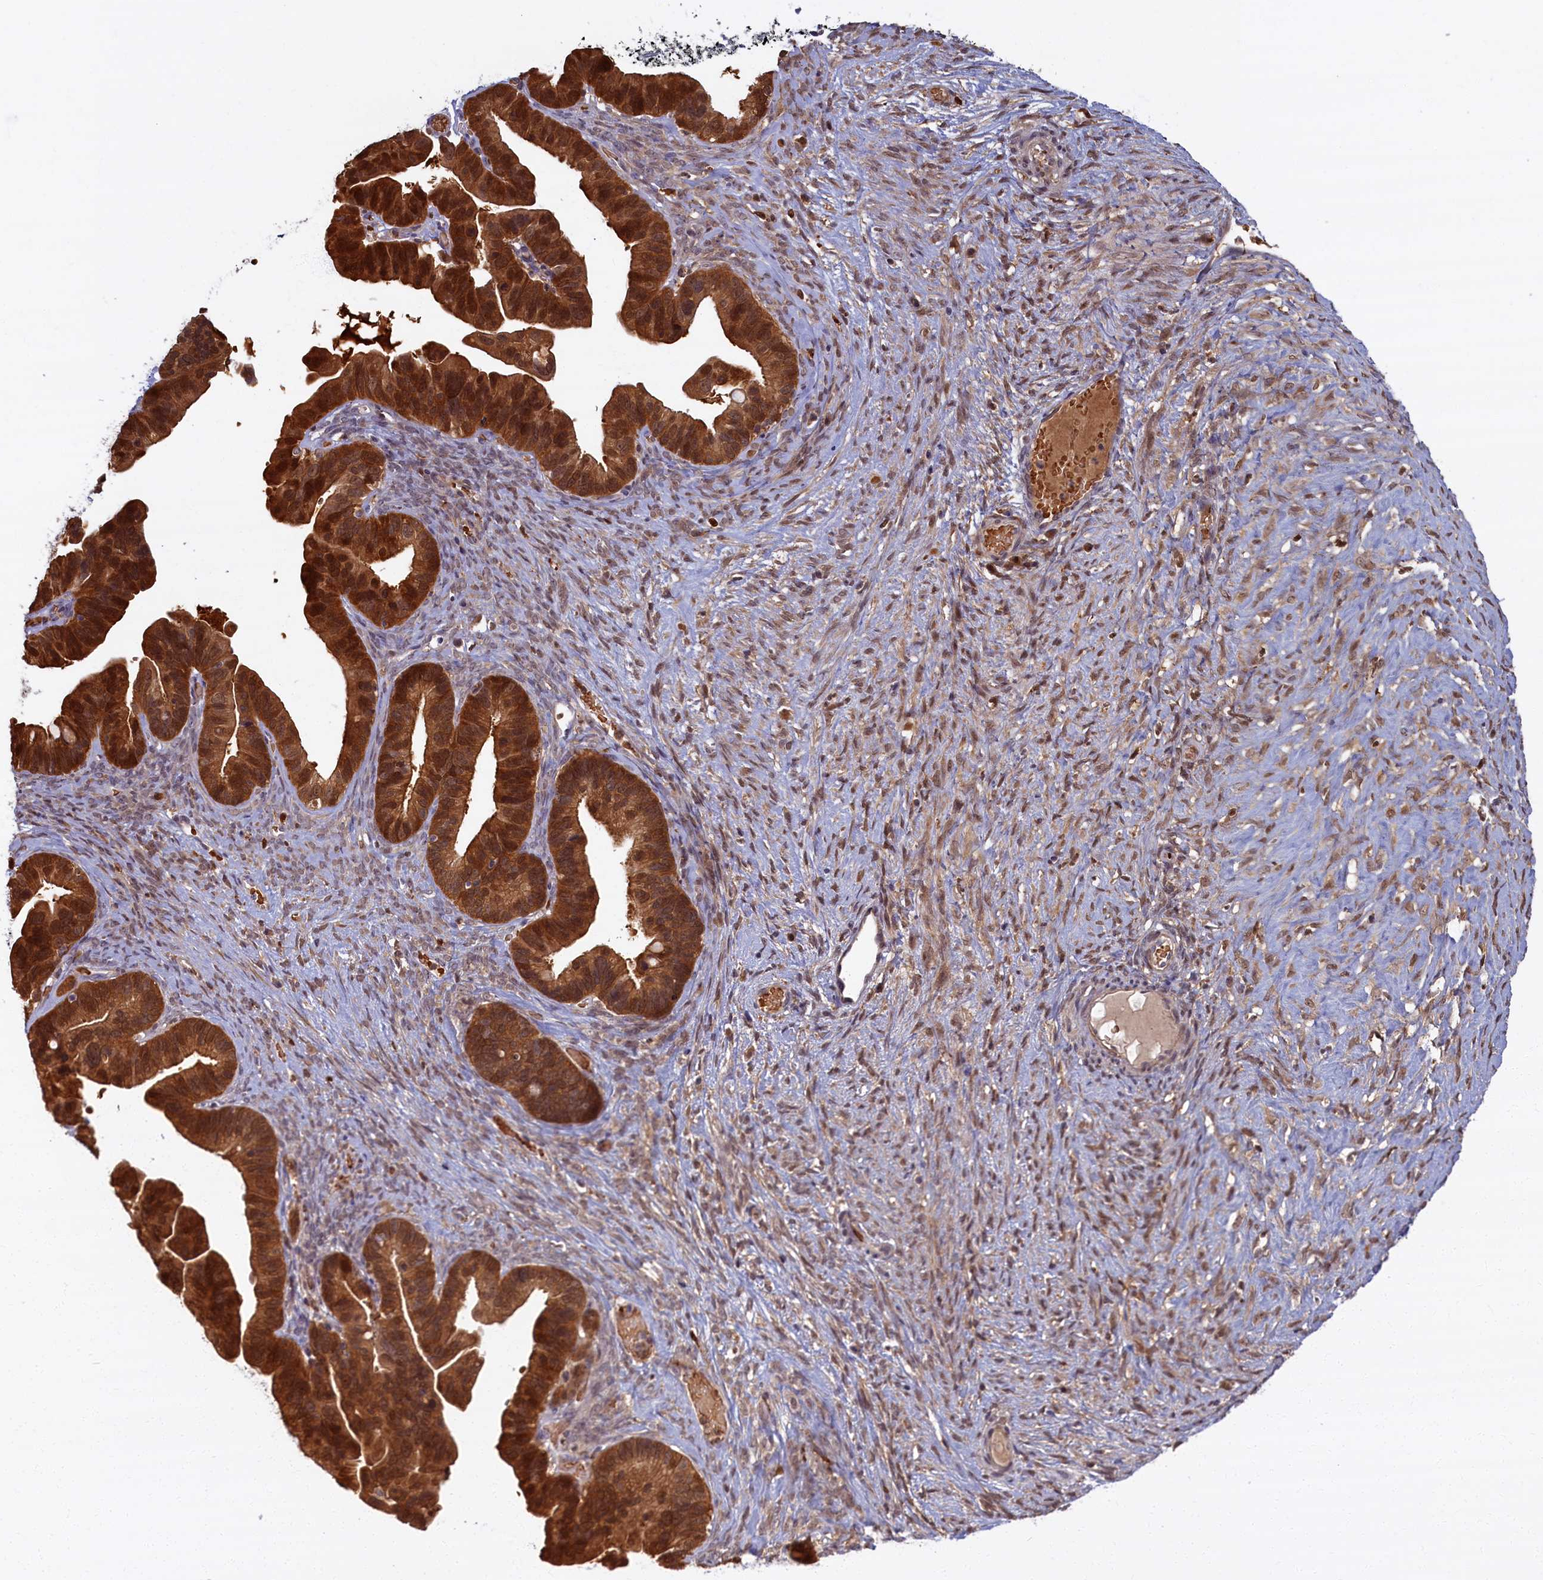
{"staining": {"intensity": "strong", "quantity": ">75%", "location": "cytoplasmic/membranous,nuclear"}, "tissue": "ovarian cancer", "cell_type": "Tumor cells", "image_type": "cancer", "snomed": [{"axis": "morphology", "description": "Cystadenocarcinoma, serous, NOS"}, {"axis": "topography", "description": "Ovary"}], "caption": "Immunohistochemical staining of human ovarian cancer shows high levels of strong cytoplasmic/membranous and nuclear positivity in approximately >75% of tumor cells.", "gene": "BLVRB", "patient": {"sex": "female", "age": 56}}